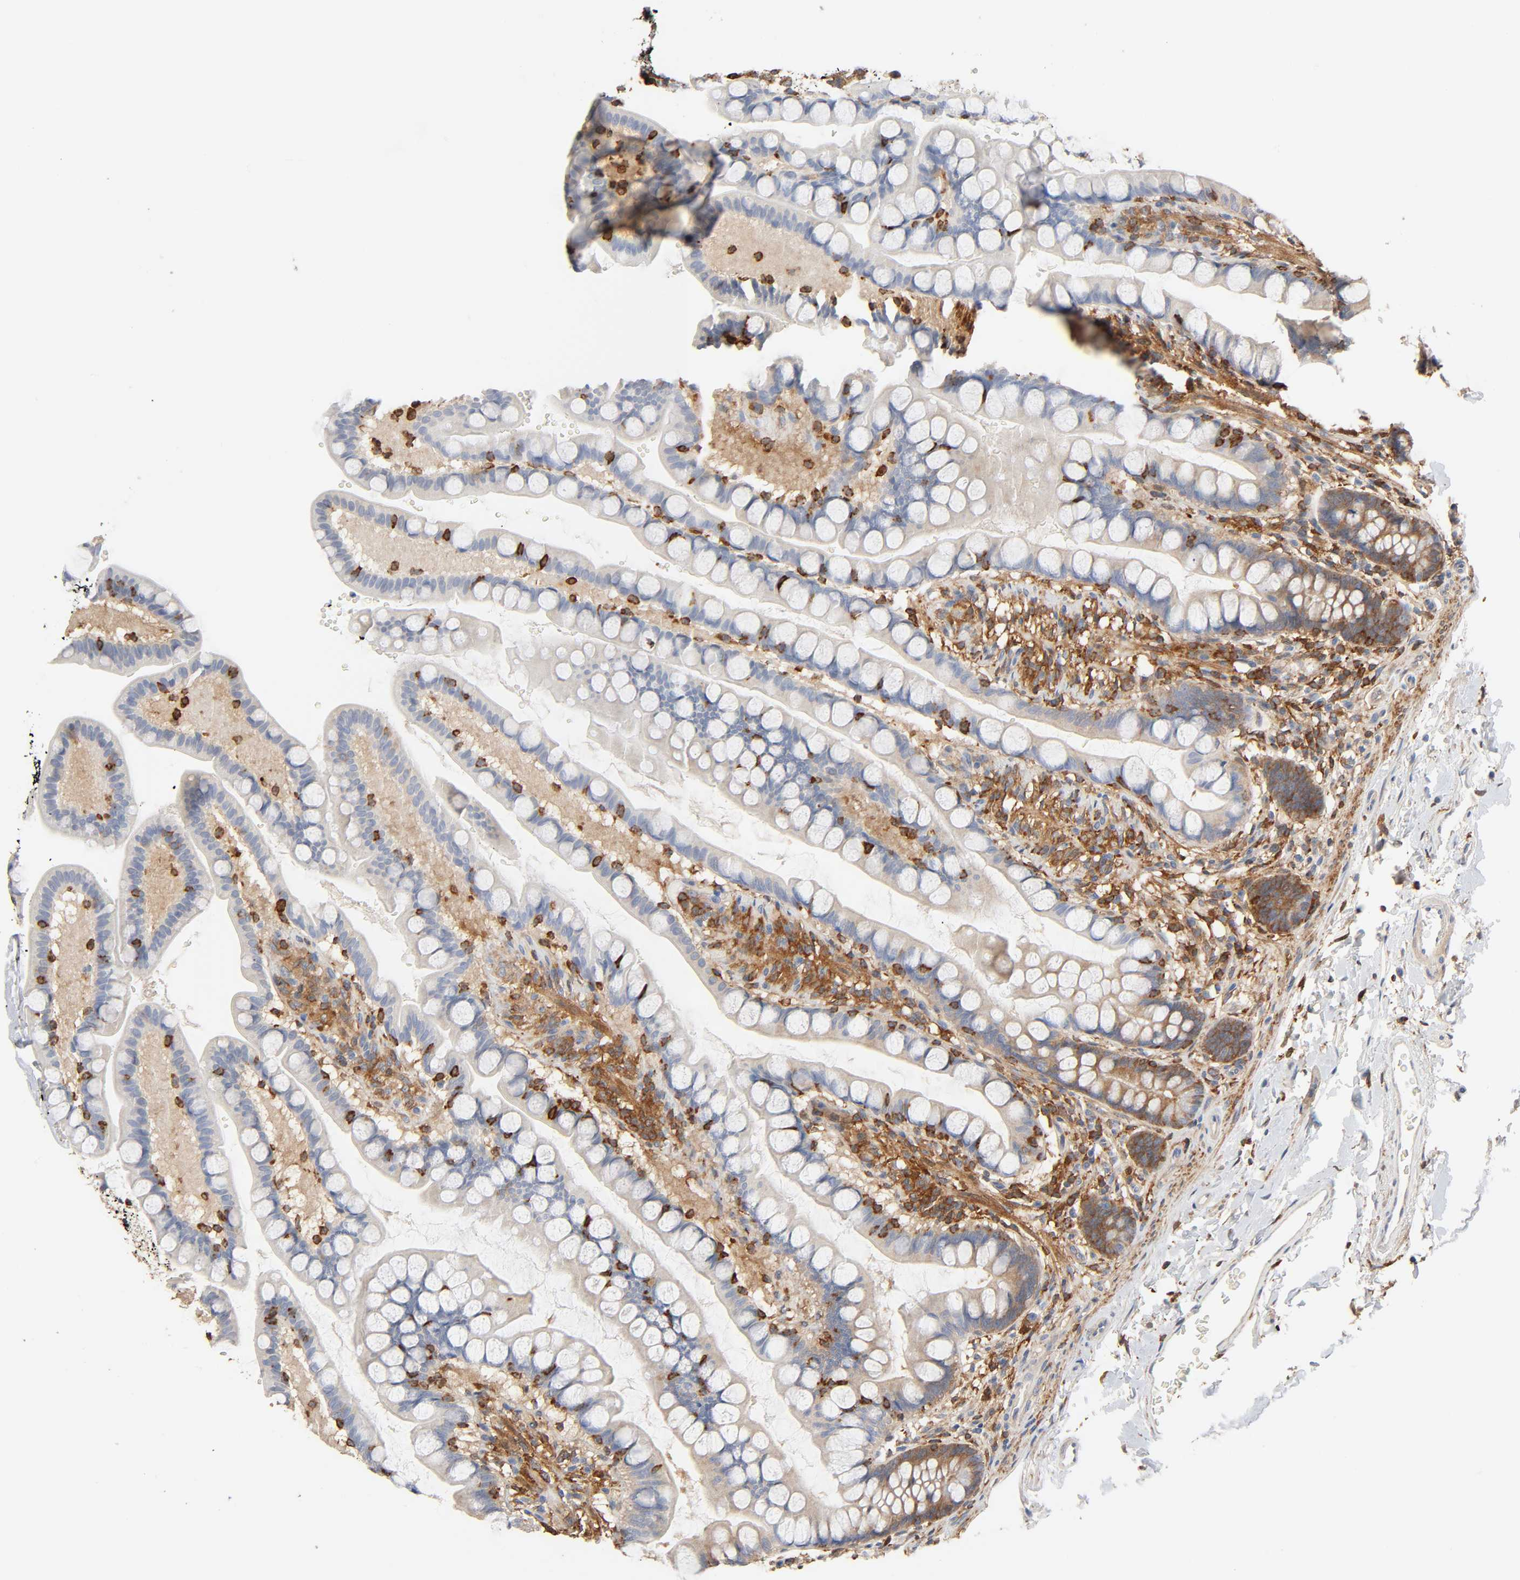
{"staining": {"intensity": "moderate", "quantity": "<25%", "location": "cytoplasmic/membranous"}, "tissue": "small intestine", "cell_type": "Glandular cells", "image_type": "normal", "snomed": [{"axis": "morphology", "description": "Normal tissue, NOS"}, {"axis": "topography", "description": "Small intestine"}], "caption": "Protein positivity by immunohistochemistry demonstrates moderate cytoplasmic/membranous expression in about <25% of glandular cells in normal small intestine.", "gene": "BIN1", "patient": {"sex": "female", "age": 58}}